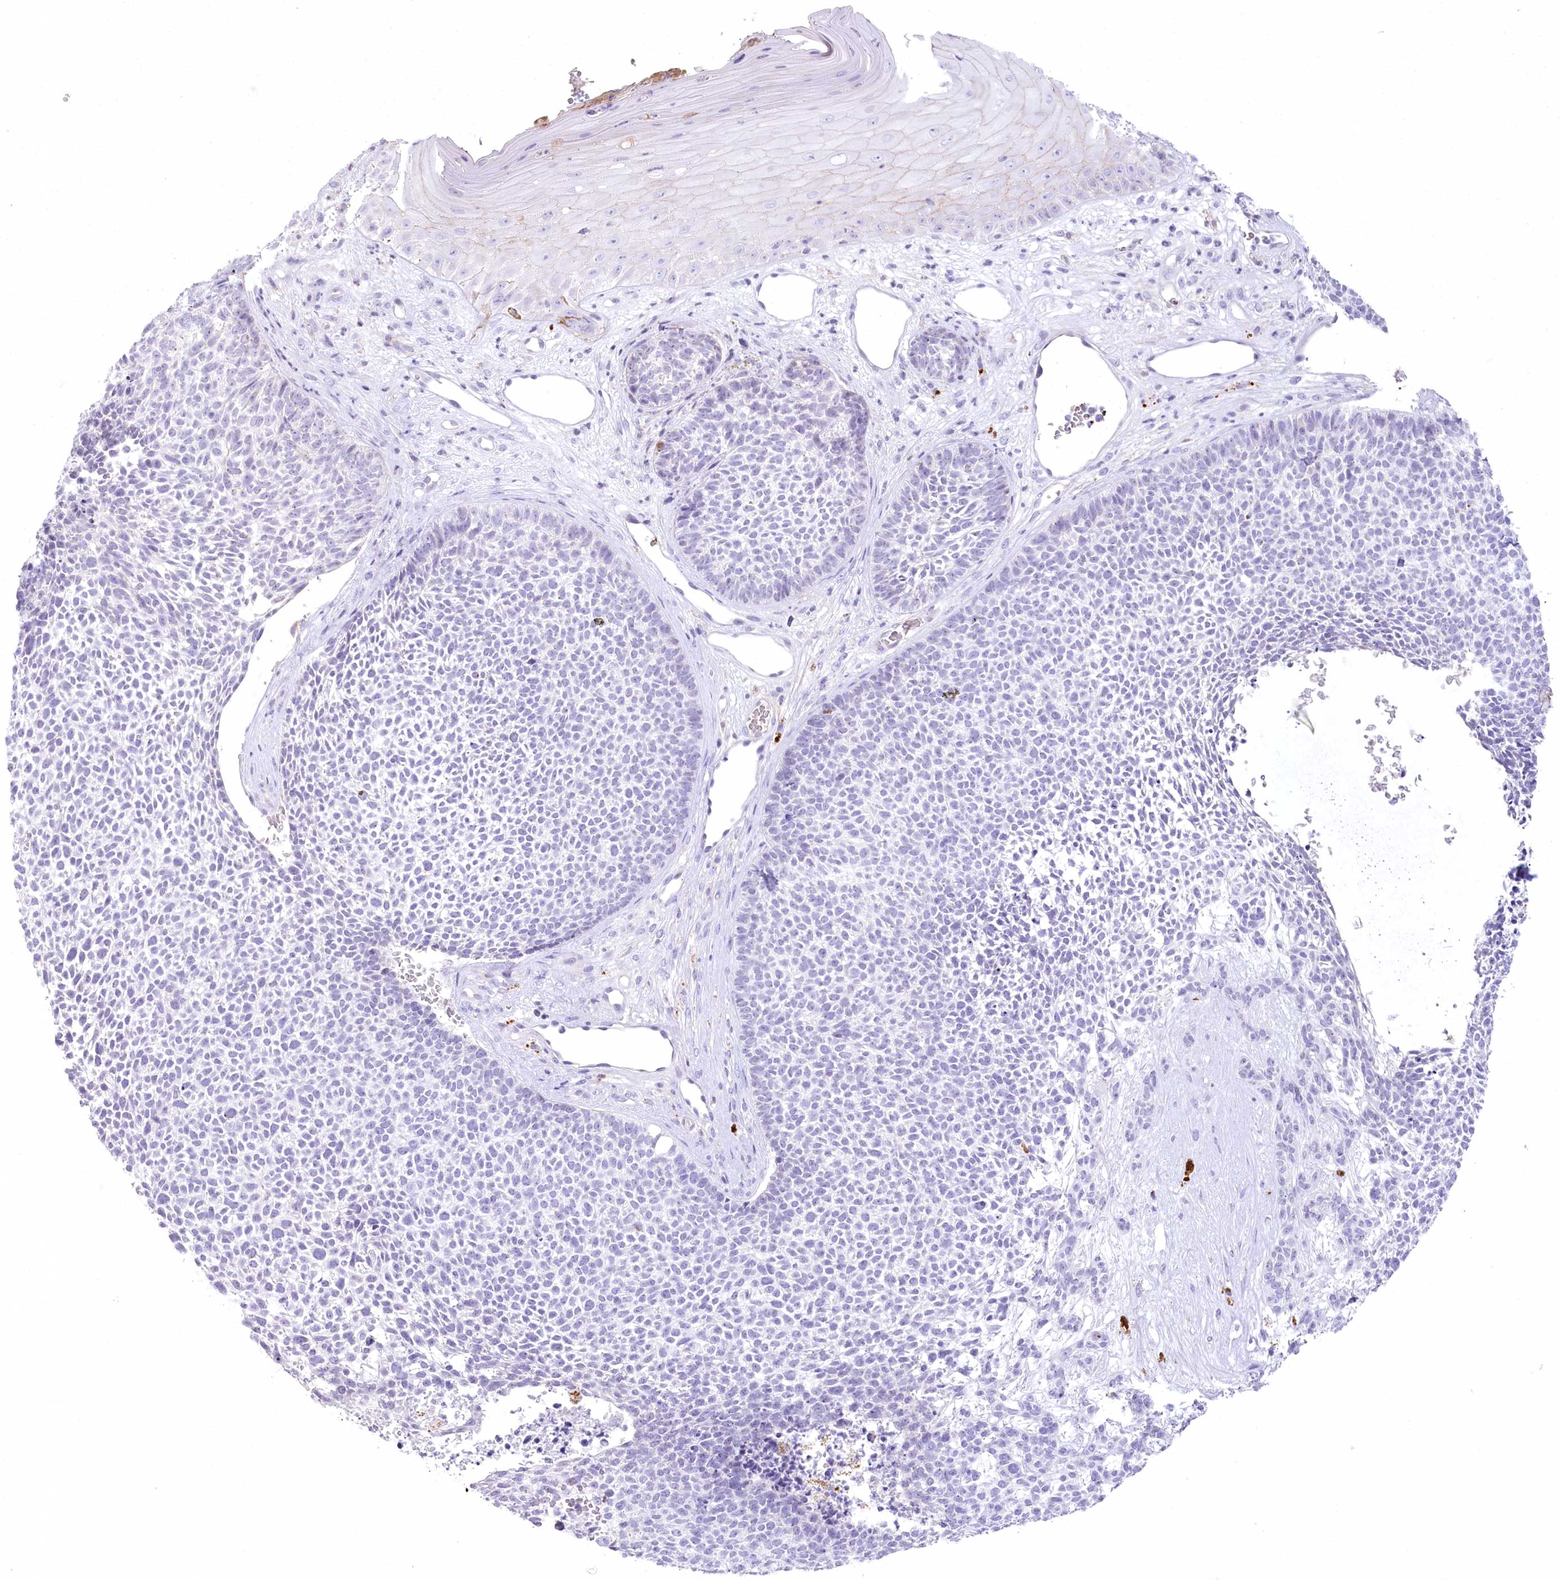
{"staining": {"intensity": "negative", "quantity": "none", "location": "none"}, "tissue": "skin cancer", "cell_type": "Tumor cells", "image_type": "cancer", "snomed": [{"axis": "morphology", "description": "Basal cell carcinoma"}, {"axis": "topography", "description": "Skin"}], "caption": "Micrograph shows no protein positivity in tumor cells of skin cancer tissue. (Brightfield microscopy of DAB (3,3'-diaminobenzidine) immunohistochemistry at high magnification).", "gene": "MYOZ1", "patient": {"sex": "female", "age": 84}}